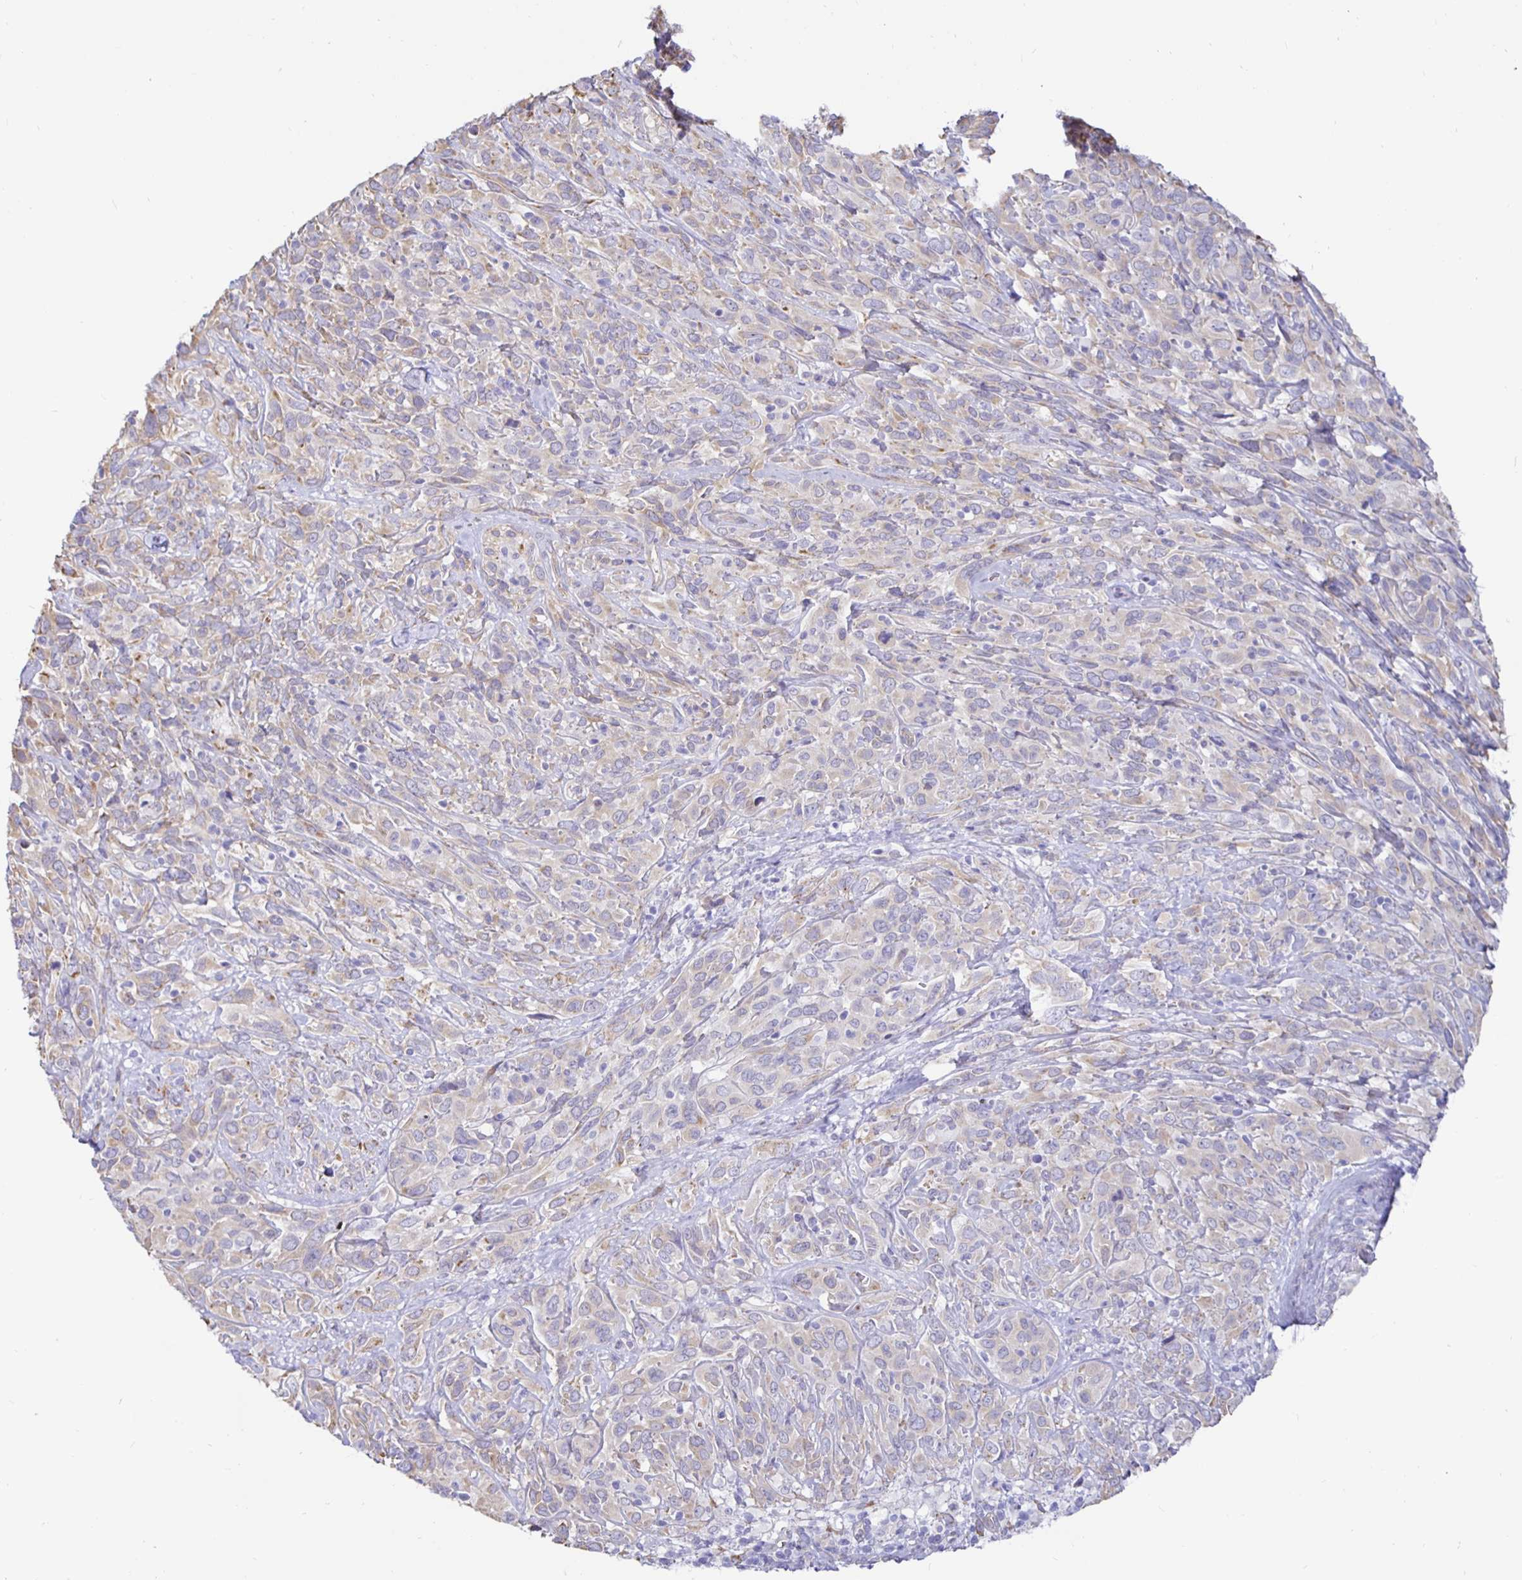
{"staining": {"intensity": "weak", "quantity": "25%-75%", "location": "cytoplasmic/membranous"}, "tissue": "cervical cancer", "cell_type": "Tumor cells", "image_type": "cancer", "snomed": [{"axis": "morphology", "description": "Normal tissue, NOS"}, {"axis": "morphology", "description": "Squamous cell carcinoma, NOS"}, {"axis": "topography", "description": "Cervix"}], "caption": "Immunohistochemical staining of squamous cell carcinoma (cervical) shows low levels of weak cytoplasmic/membranous protein staining in about 25%-75% of tumor cells.", "gene": "DNAI2", "patient": {"sex": "female", "age": 51}}